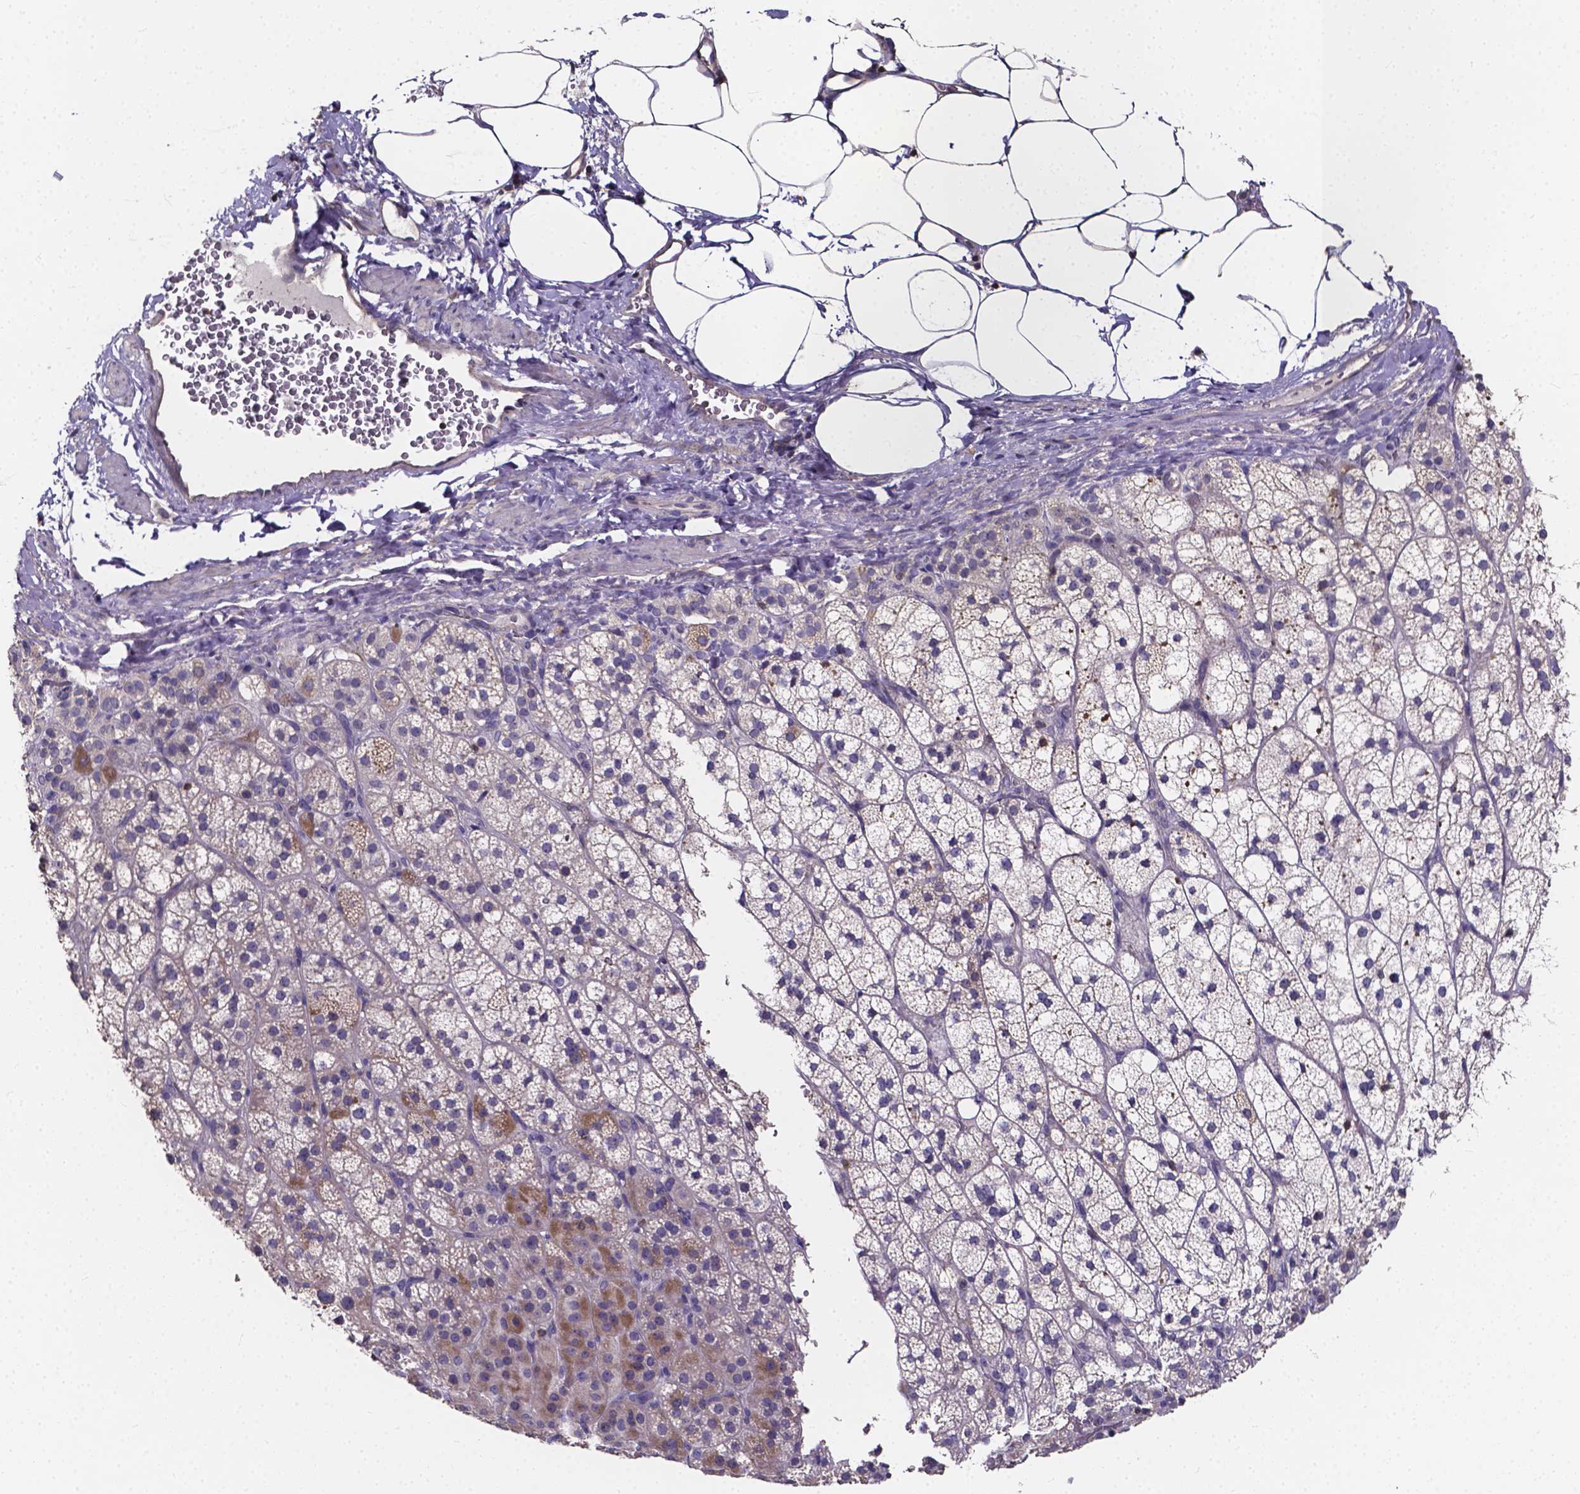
{"staining": {"intensity": "moderate", "quantity": "<25%", "location": "cytoplasmic/membranous"}, "tissue": "adrenal gland", "cell_type": "Glandular cells", "image_type": "normal", "snomed": [{"axis": "morphology", "description": "Normal tissue, NOS"}, {"axis": "topography", "description": "Adrenal gland"}], "caption": "This micrograph shows immunohistochemistry staining of benign adrenal gland, with low moderate cytoplasmic/membranous expression in about <25% of glandular cells.", "gene": "THEMIS", "patient": {"sex": "female", "age": 60}}